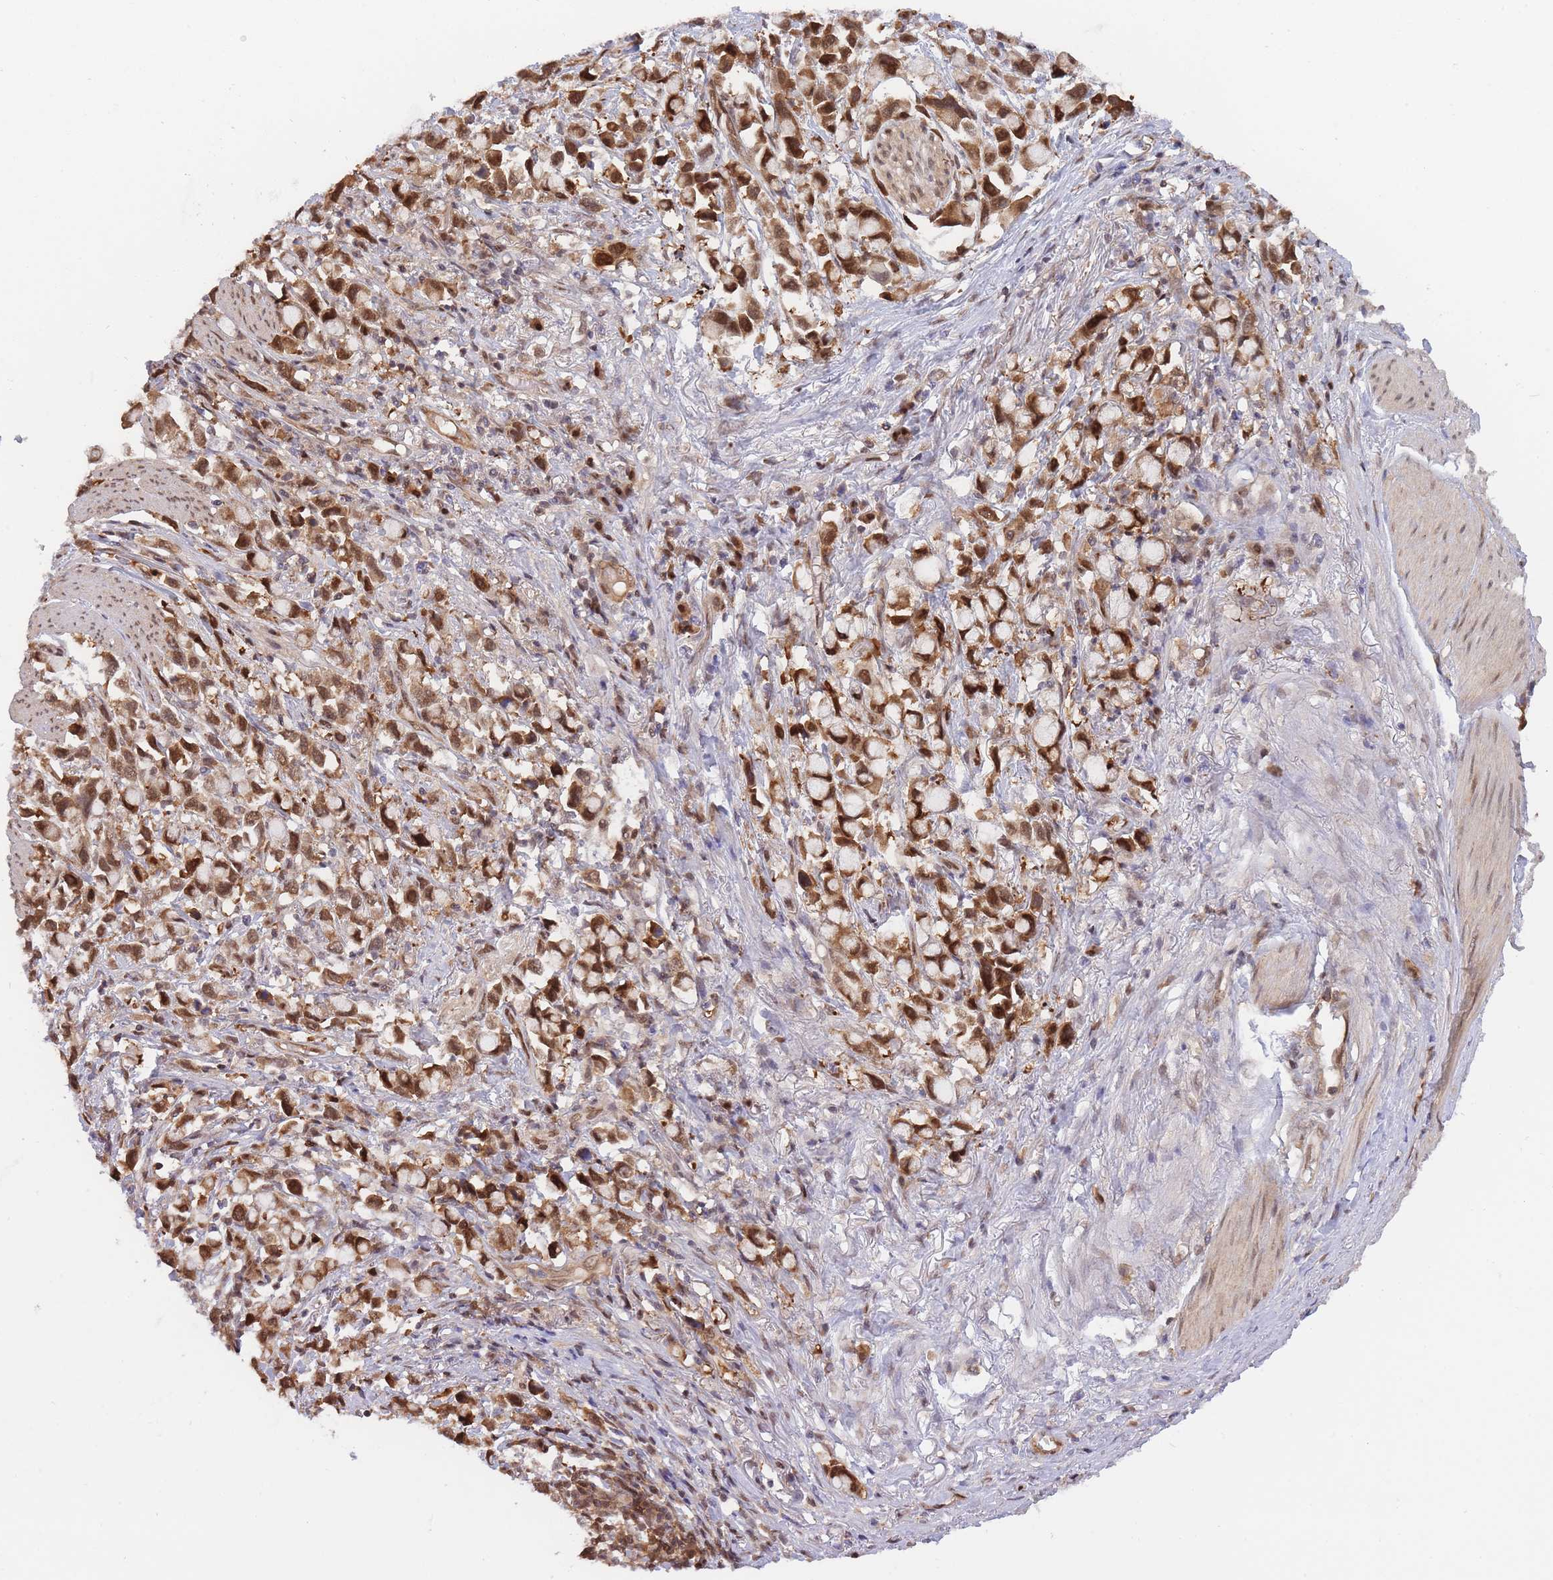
{"staining": {"intensity": "strong", "quantity": ">75%", "location": "cytoplasmic/membranous,nuclear"}, "tissue": "stomach cancer", "cell_type": "Tumor cells", "image_type": "cancer", "snomed": [{"axis": "morphology", "description": "Adenocarcinoma, NOS"}, {"axis": "topography", "description": "Stomach"}], "caption": "Strong cytoplasmic/membranous and nuclear staining is present in approximately >75% of tumor cells in stomach cancer (adenocarcinoma).", "gene": "NSFL1C", "patient": {"sex": "female", "age": 81}}